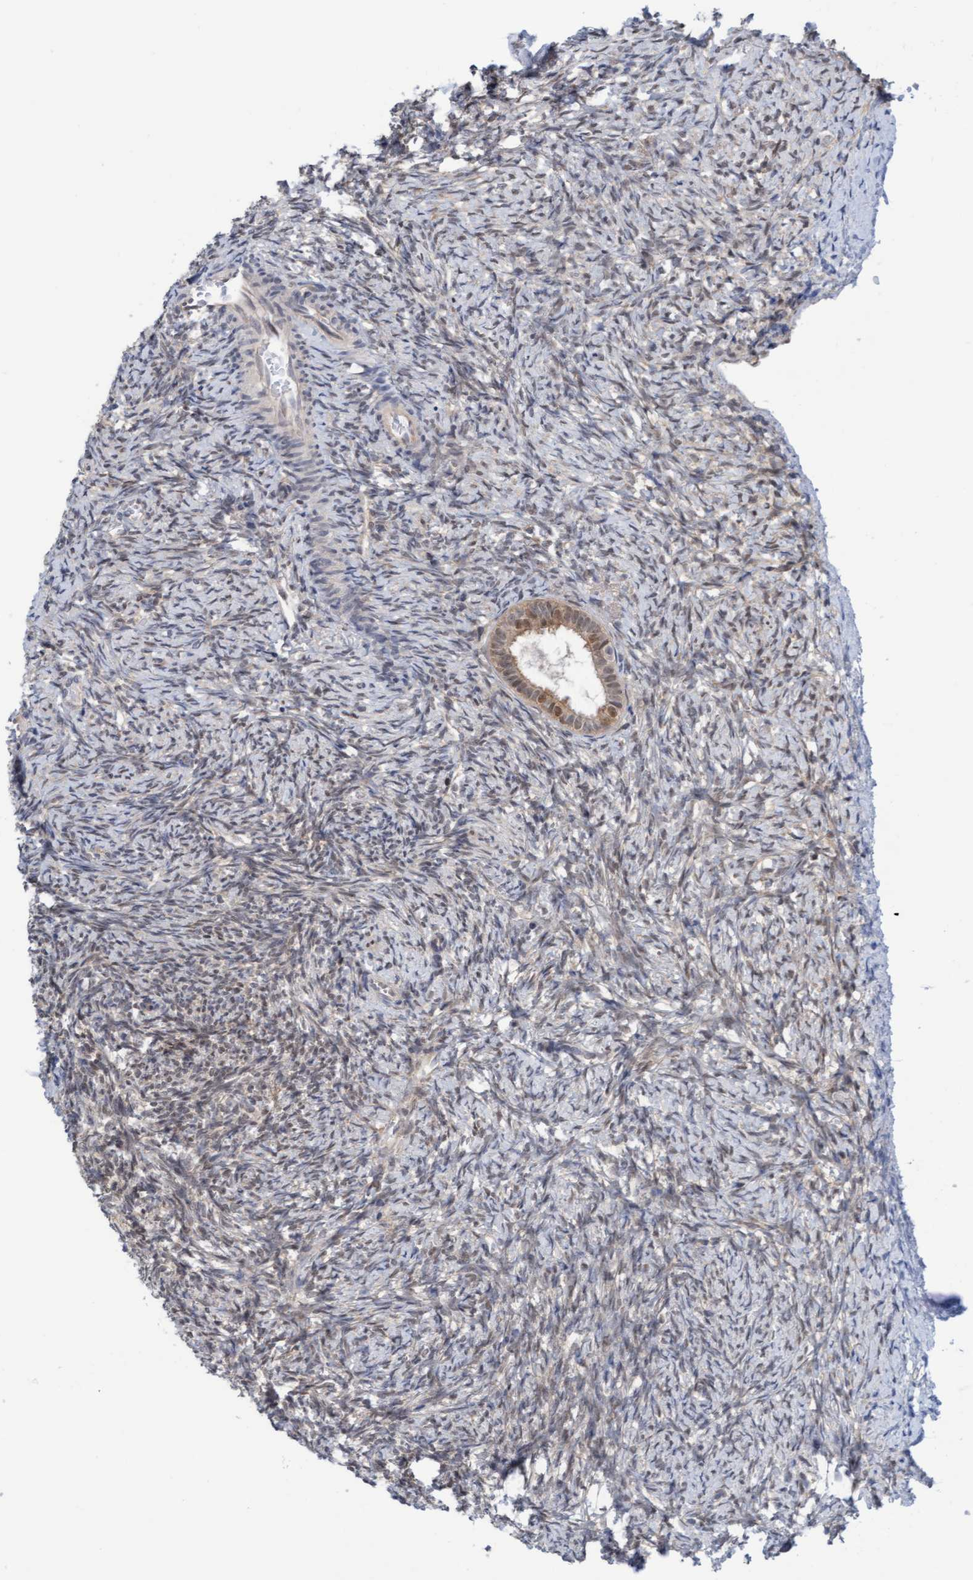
{"staining": {"intensity": "weak", "quantity": ">75%", "location": "cytoplasmic/membranous,nuclear"}, "tissue": "ovary", "cell_type": "Follicle cells", "image_type": "normal", "snomed": [{"axis": "morphology", "description": "Normal tissue, NOS"}, {"axis": "topography", "description": "Ovary"}], "caption": "Immunohistochemistry (IHC) staining of unremarkable ovary, which exhibits low levels of weak cytoplasmic/membranous,nuclear staining in about >75% of follicle cells indicating weak cytoplasmic/membranous,nuclear protein staining. The staining was performed using DAB (3,3'-diaminobenzidine) (brown) for protein detection and nuclei were counterstained in hematoxylin (blue).", "gene": "AMZ2", "patient": {"sex": "female", "age": 41}}